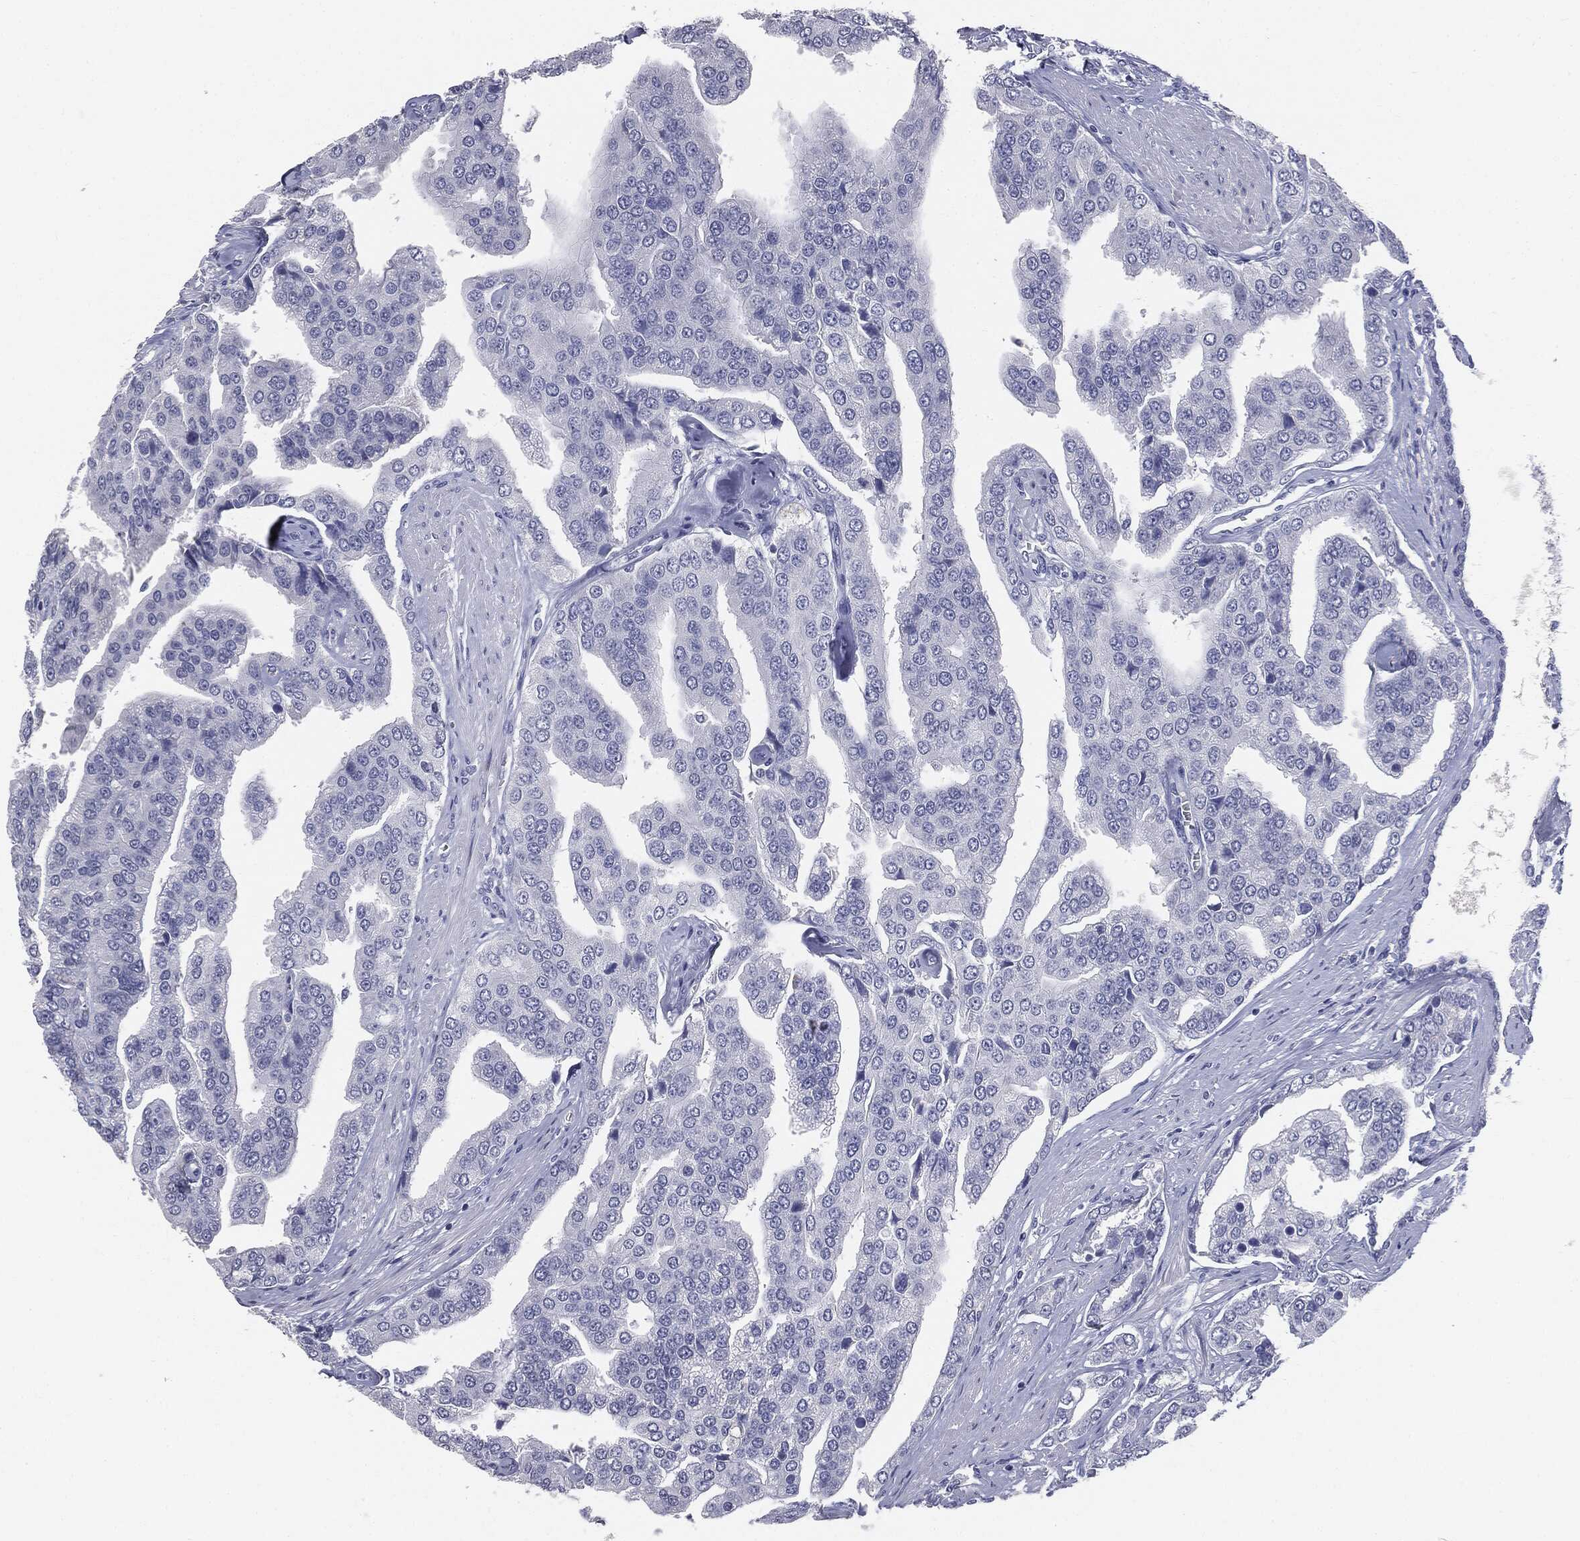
{"staining": {"intensity": "negative", "quantity": "none", "location": "none"}, "tissue": "prostate cancer", "cell_type": "Tumor cells", "image_type": "cancer", "snomed": [{"axis": "morphology", "description": "Adenocarcinoma, NOS"}, {"axis": "topography", "description": "Prostate and seminal vesicle, NOS"}, {"axis": "topography", "description": "Prostate"}], "caption": "DAB (3,3'-diaminobenzidine) immunohistochemical staining of human prostate cancer (adenocarcinoma) displays no significant expression in tumor cells.", "gene": "AFP", "patient": {"sex": "male", "age": 69}}